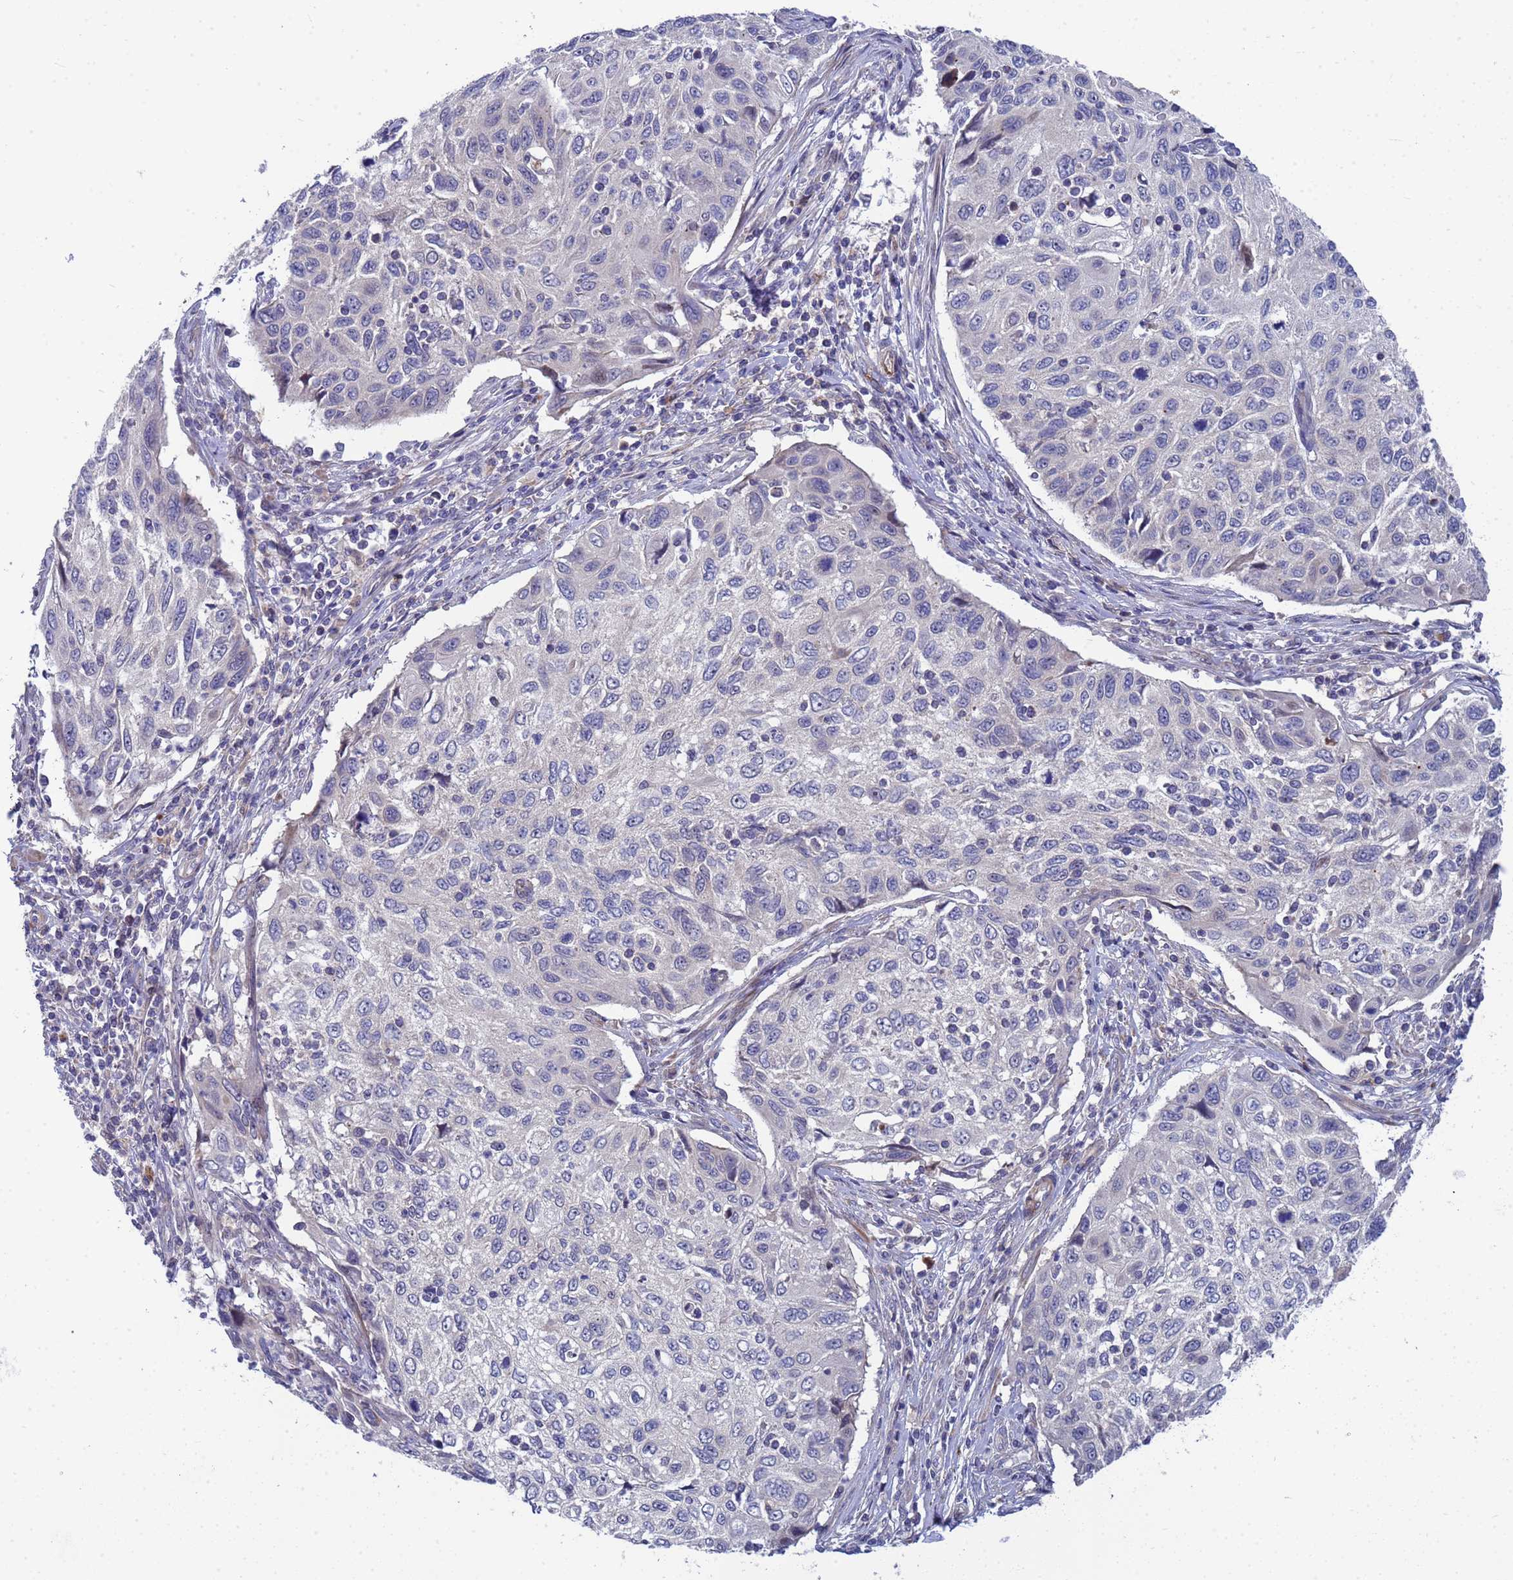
{"staining": {"intensity": "negative", "quantity": "none", "location": "none"}, "tissue": "cervical cancer", "cell_type": "Tumor cells", "image_type": "cancer", "snomed": [{"axis": "morphology", "description": "Squamous cell carcinoma, NOS"}, {"axis": "topography", "description": "Cervix"}], "caption": "Immunohistochemistry (IHC) image of neoplastic tissue: human cervical squamous cell carcinoma stained with DAB displays no significant protein expression in tumor cells.", "gene": "ENOSF1", "patient": {"sex": "female", "age": 70}}